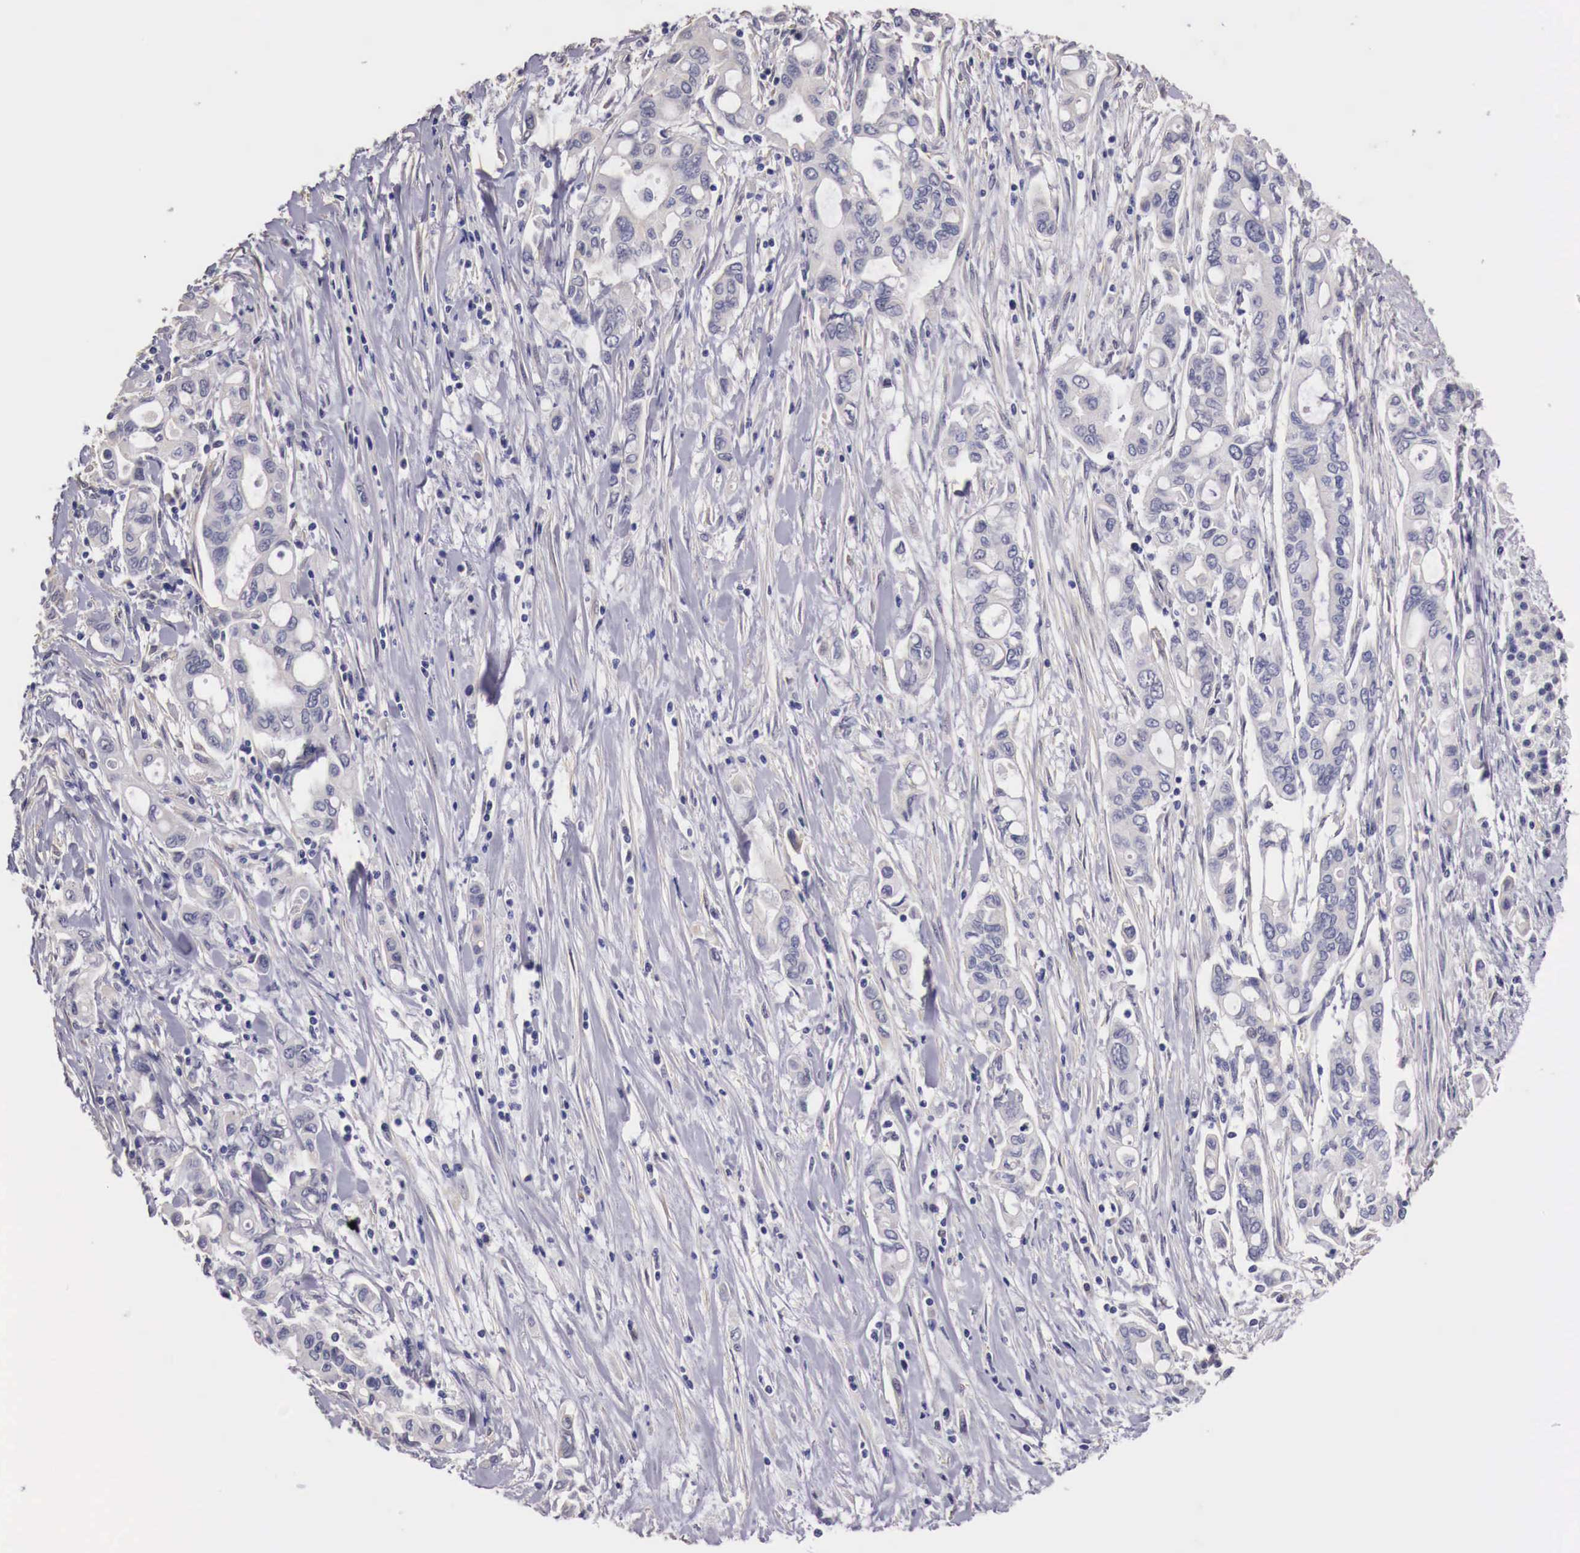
{"staining": {"intensity": "negative", "quantity": "none", "location": "none"}, "tissue": "pancreatic cancer", "cell_type": "Tumor cells", "image_type": "cancer", "snomed": [{"axis": "morphology", "description": "Adenocarcinoma, NOS"}, {"axis": "topography", "description": "Pancreas"}], "caption": "An immunohistochemistry image of pancreatic cancer is shown. There is no staining in tumor cells of pancreatic cancer.", "gene": "ENOX2", "patient": {"sex": "female", "age": 57}}